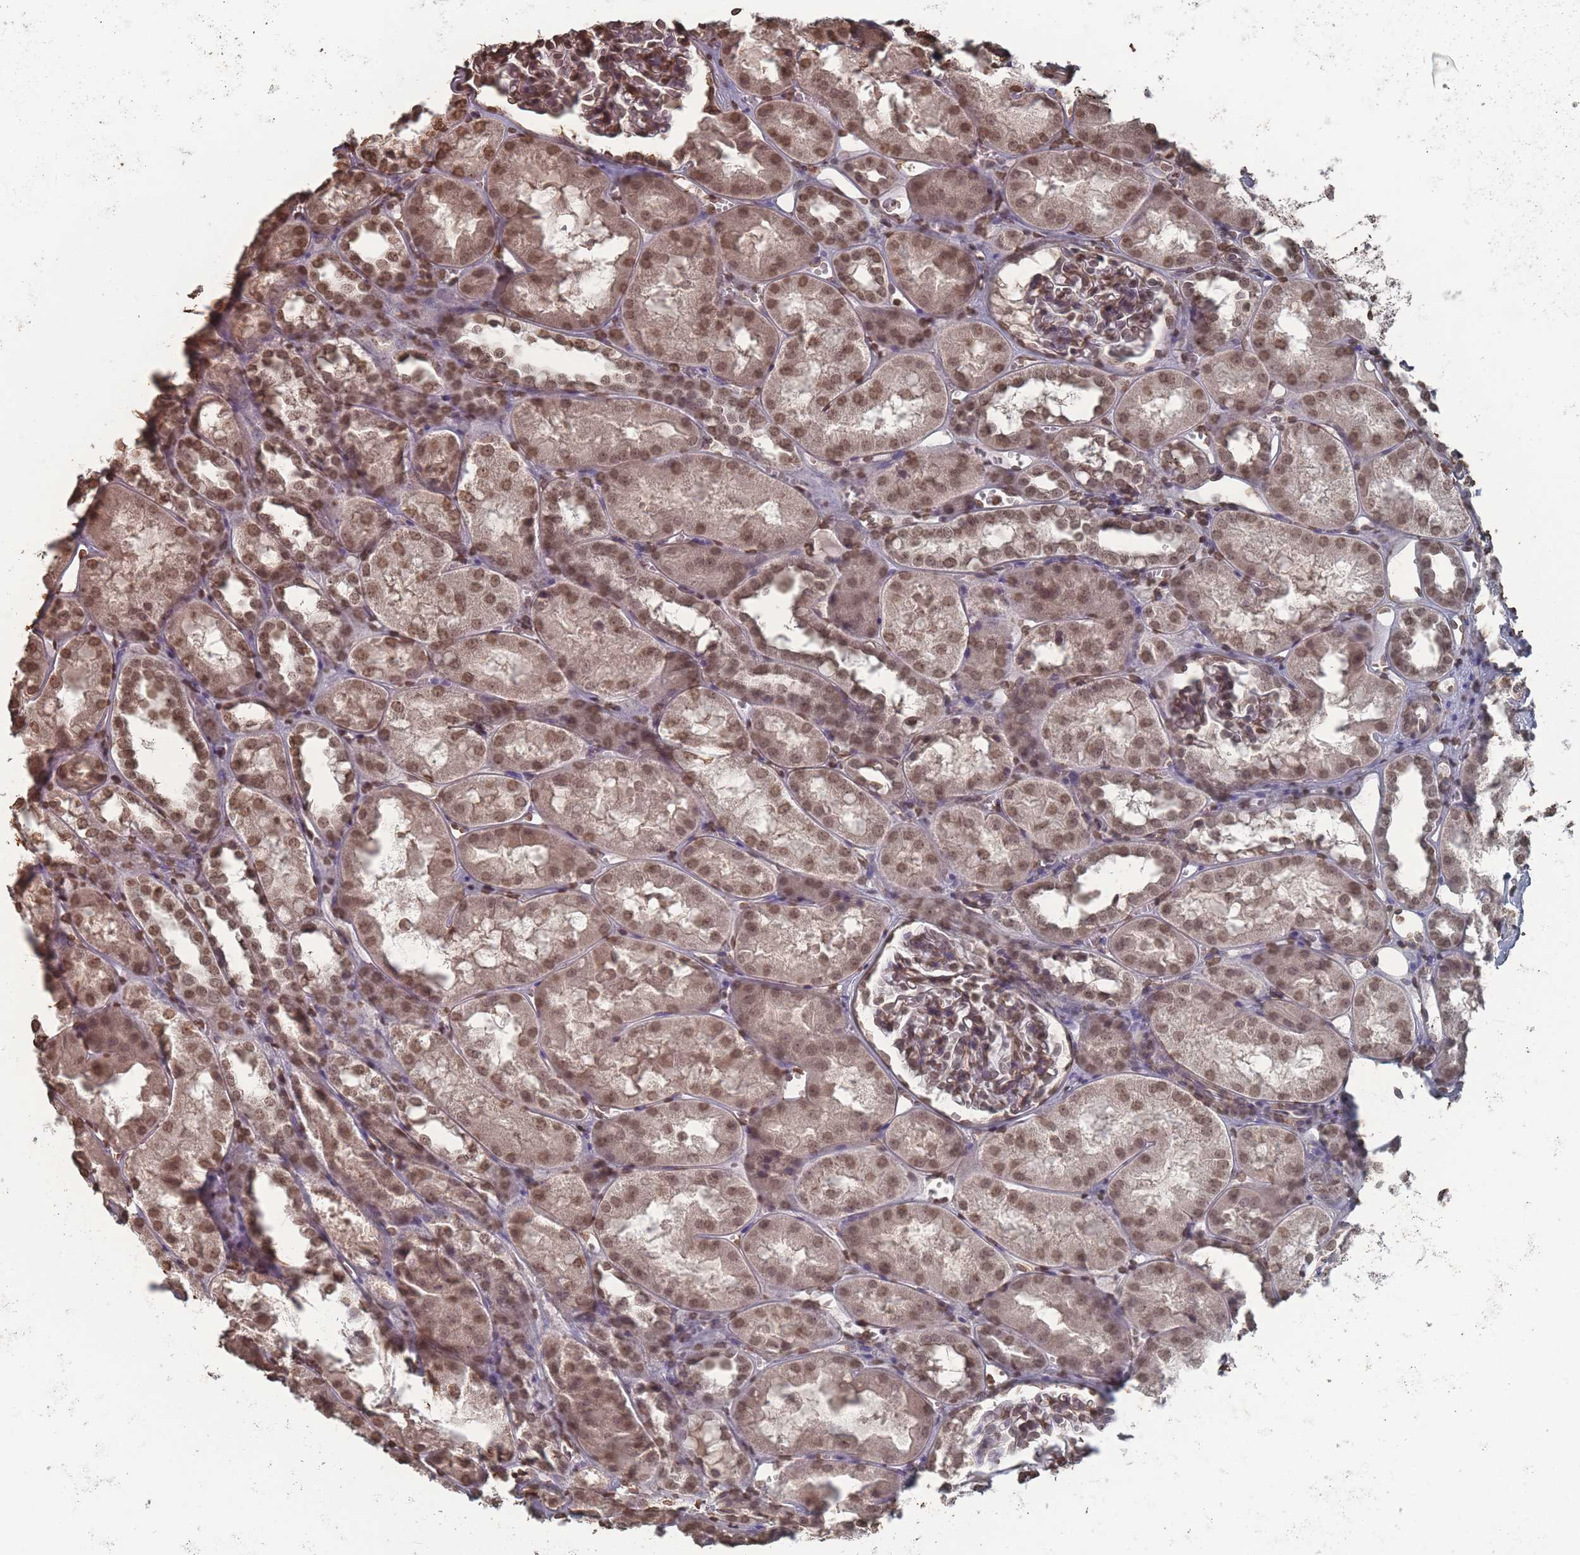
{"staining": {"intensity": "moderate", "quantity": "25%-75%", "location": "nuclear"}, "tissue": "kidney", "cell_type": "Cells in glomeruli", "image_type": "normal", "snomed": [{"axis": "morphology", "description": "Normal tissue, NOS"}, {"axis": "topography", "description": "Kidney"}], "caption": "An IHC photomicrograph of unremarkable tissue is shown. Protein staining in brown shows moderate nuclear positivity in kidney within cells in glomeruli. The staining is performed using DAB (3,3'-diaminobenzidine) brown chromogen to label protein expression. The nuclei are counter-stained blue using hematoxylin.", "gene": "PLEKHG5", "patient": {"sex": "male", "age": 16}}